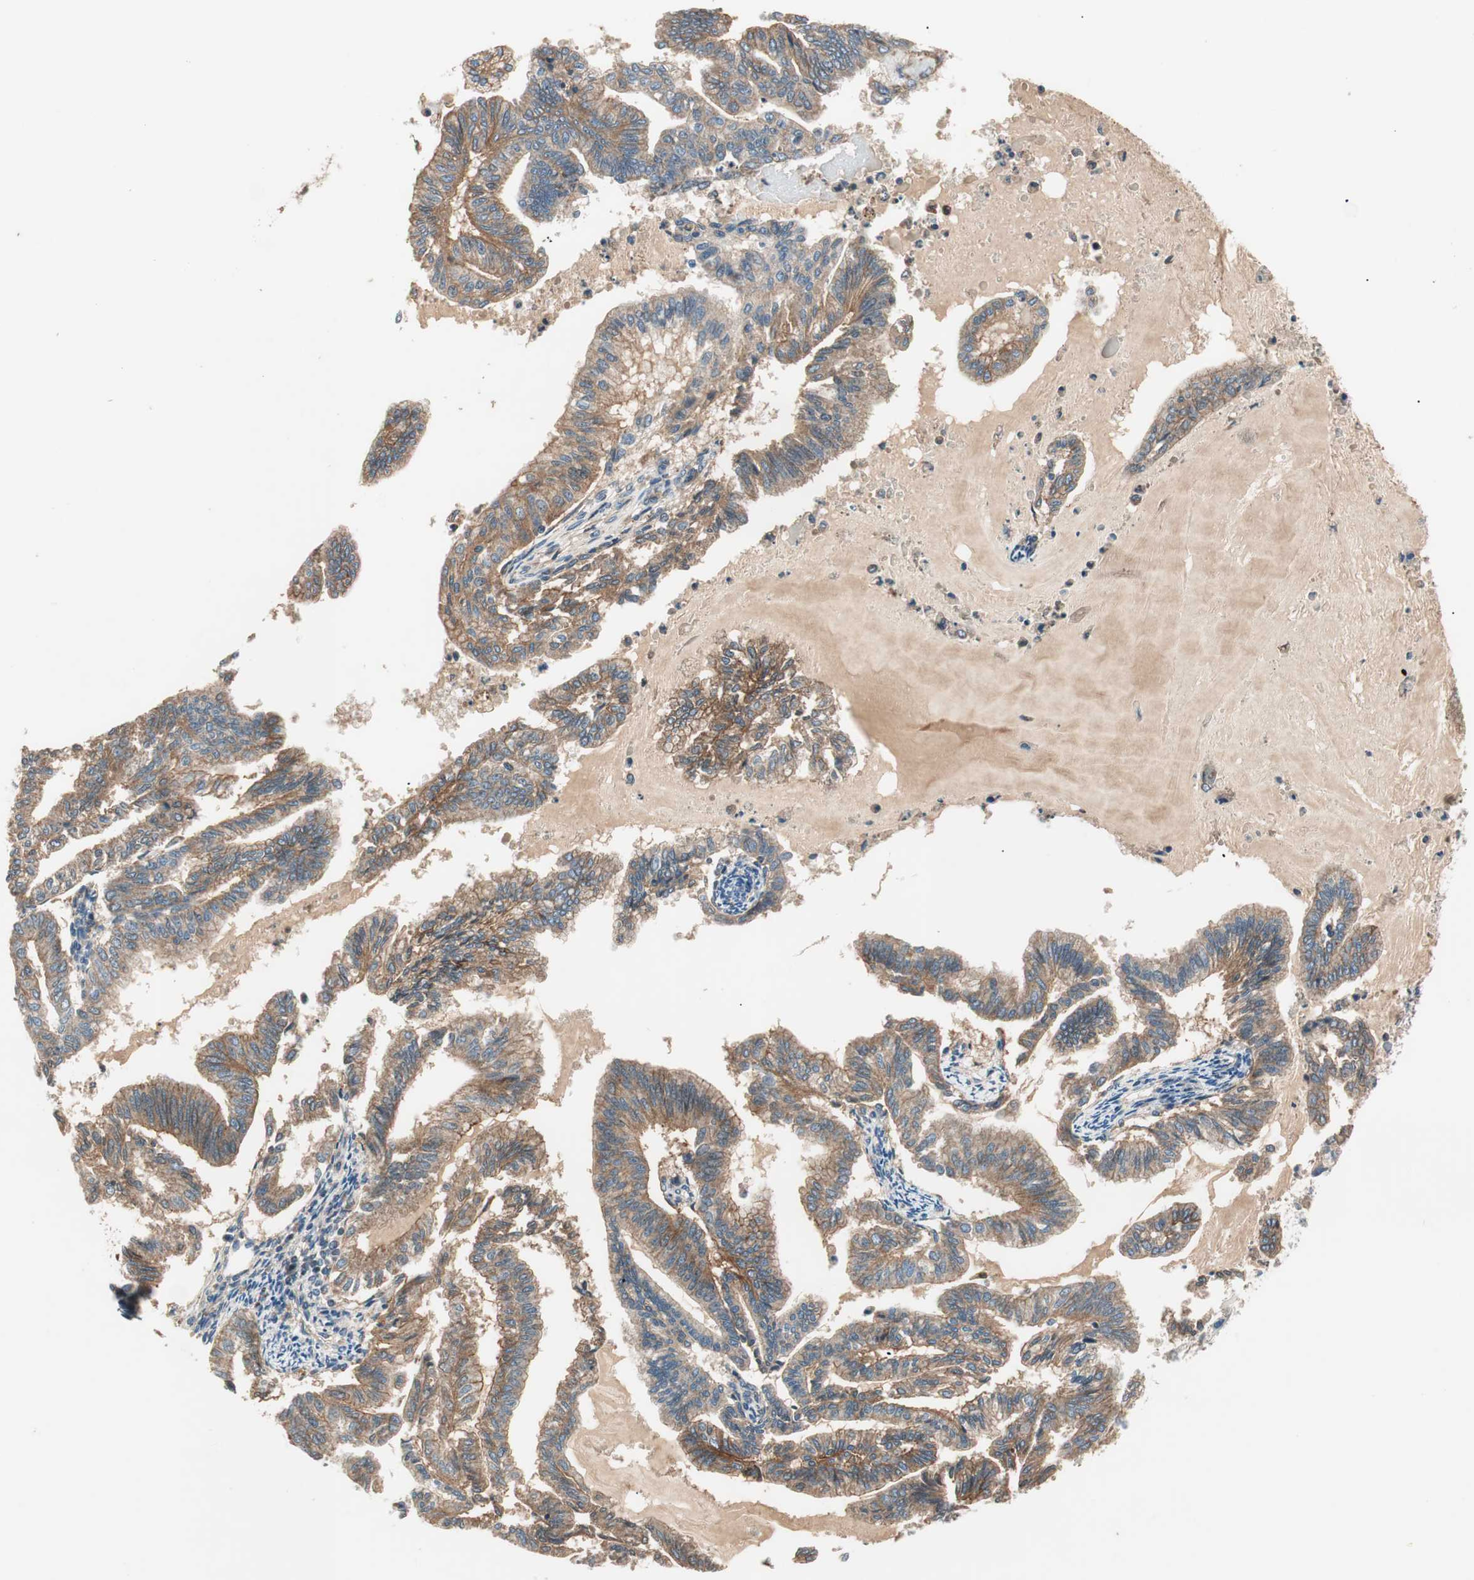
{"staining": {"intensity": "moderate", "quantity": ">75%", "location": "cytoplasmic/membranous"}, "tissue": "endometrial cancer", "cell_type": "Tumor cells", "image_type": "cancer", "snomed": [{"axis": "morphology", "description": "Adenocarcinoma, NOS"}, {"axis": "topography", "description": "Endometrium"}], "caption": "Human adenocarcinoma (endometrial) stained with a brown dye displays moderate cytoplasmic/membranous positive staining in about >75% of tumor cells.", "gene": "HPN", "patient": {"sex": "female", "age": 79}}